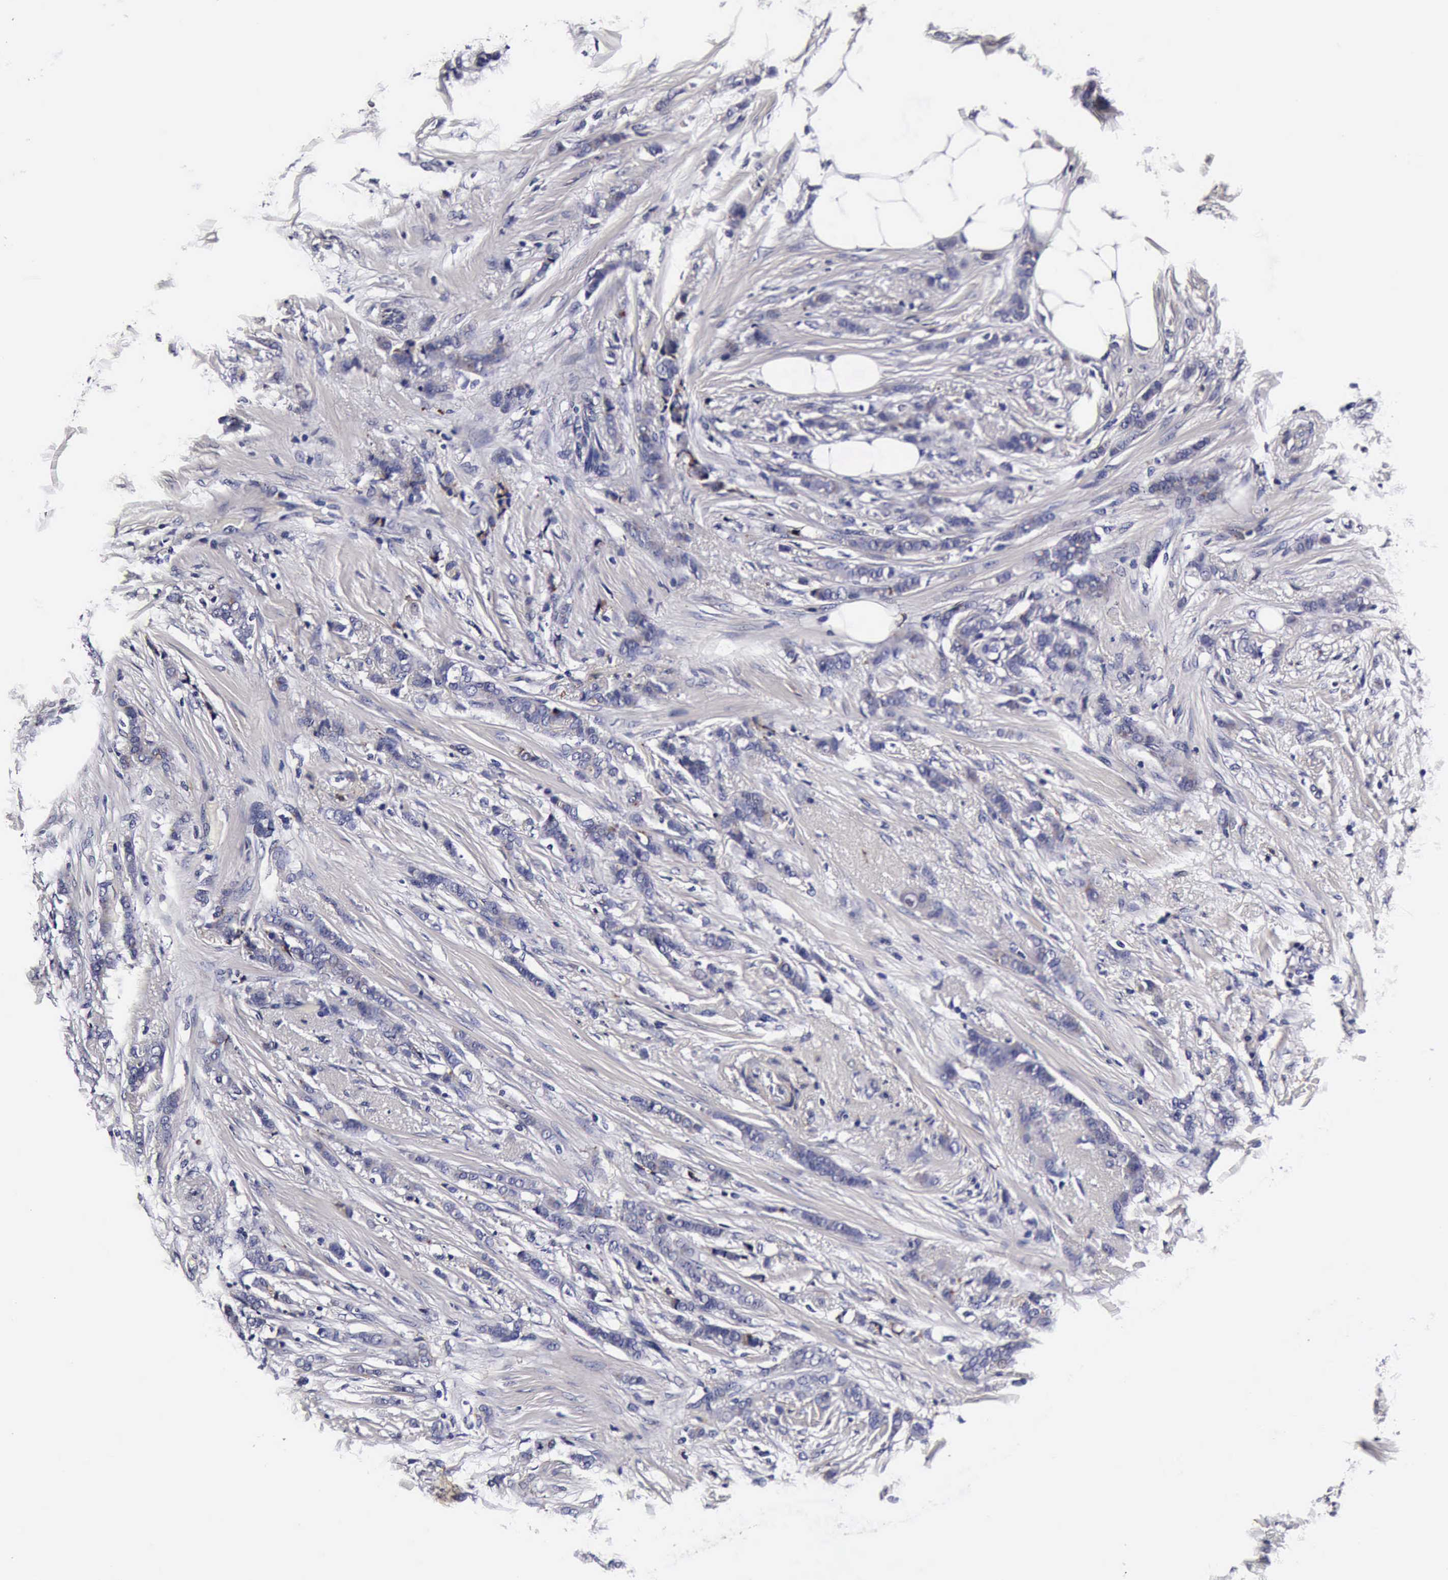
{"staining": {"intensity": "negative", "quantity": "none", "location": "none"}, "tissue": "breast cancer", "cell_type": "Tumor cells", "image_type": "cancer", "snomed": [{"axis": "morphology", "description": "Lobular carcinoma"}, {"axis": "topography", "description": "Breast"}], "caption": "This photomicrograph is of lobular carcinoma (breast) stained with IHC to label a protein in brown with the nuclei are counter-stained blue. There is no staining in tumor cells.", "gene": "CST3", "patient": {"sex": "female", "age": 55}}